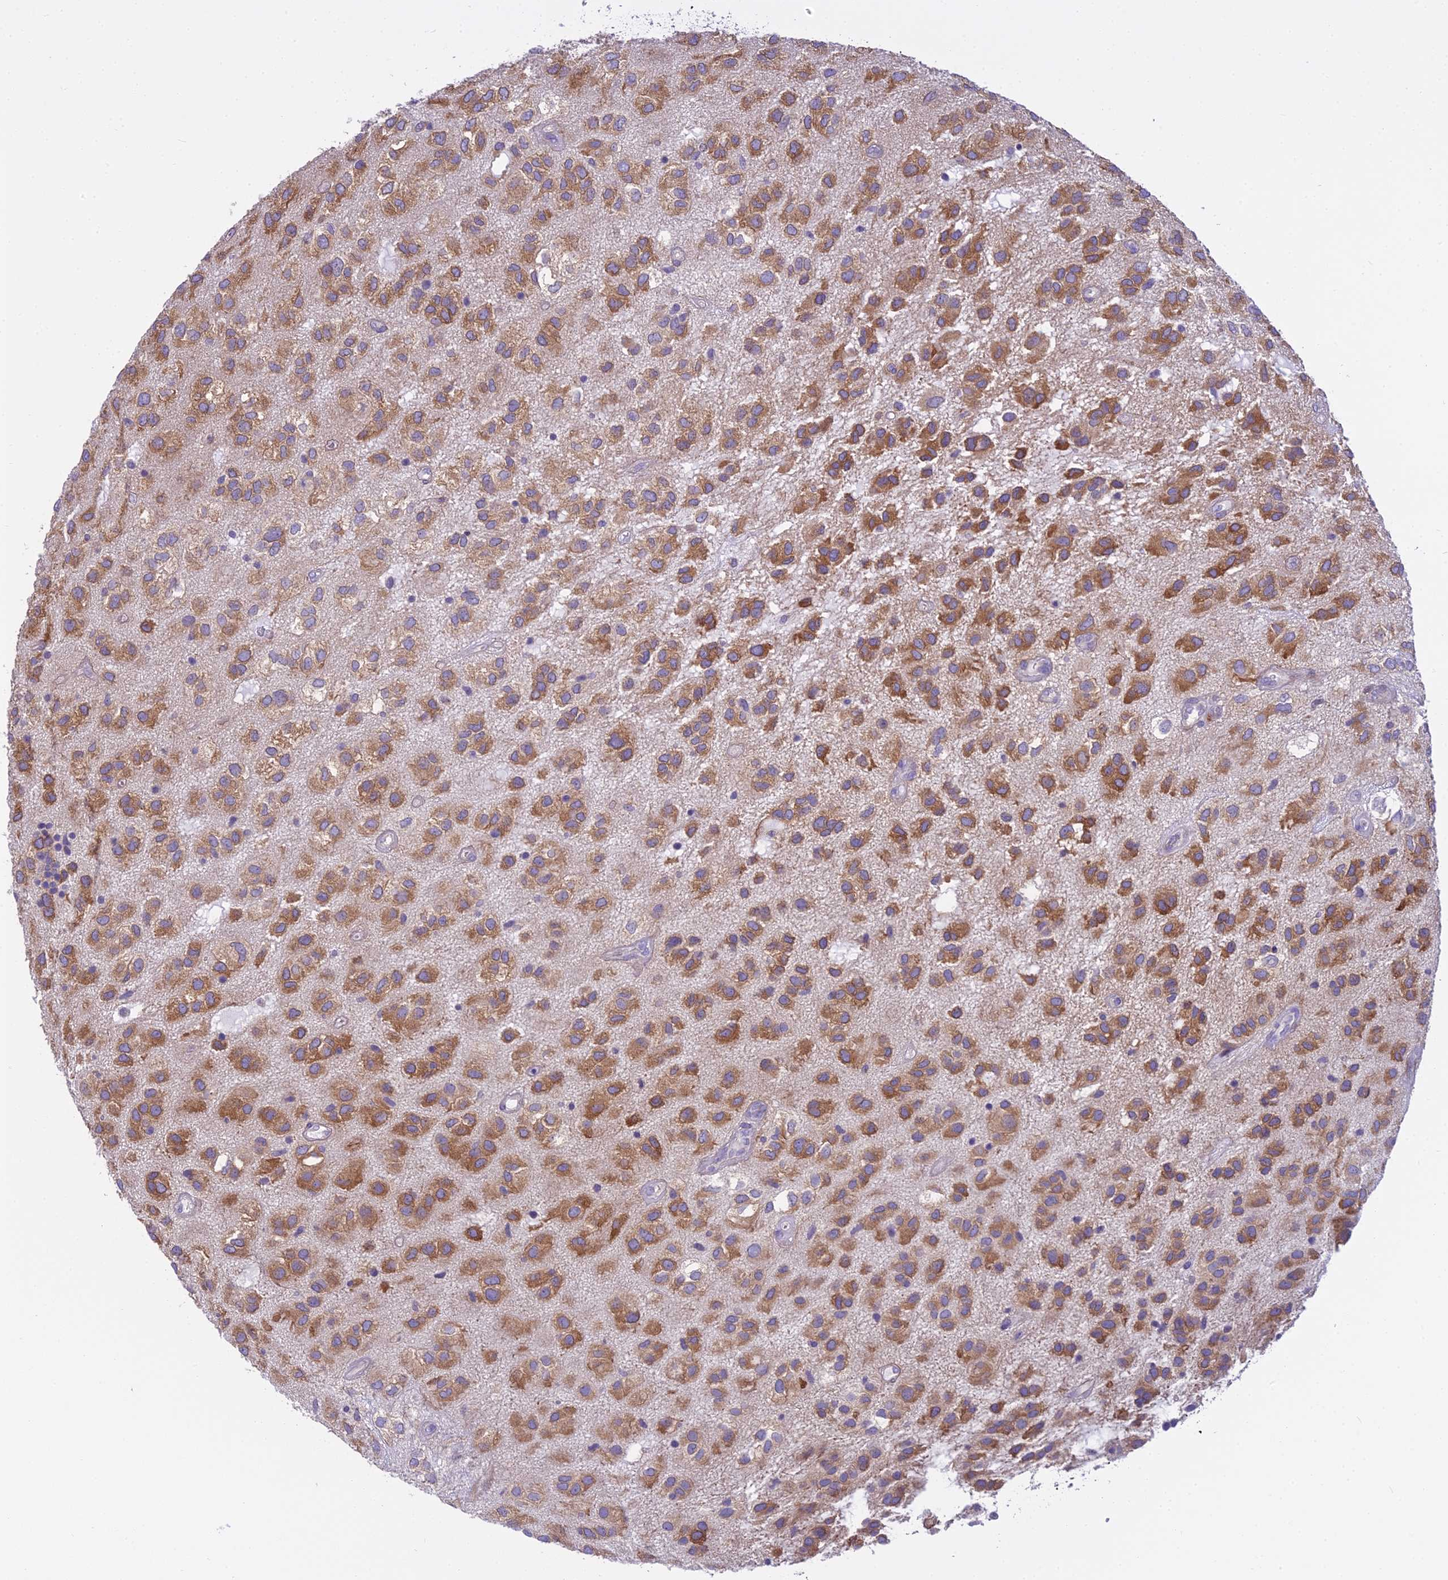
{"staining": {"intensity": "moderate", "quantity": ">75%", "location": "cytoplasmic/membranous"}, "tissue": "glioma", "cell_type": "Tumor cells", "image_type": "cancer", "snomed": [{"axis": "morphology", "description": "Glioma, malignant, Low grade"}, {"axis": "topography", "description": "Brain"}], "caption": "The micrograph demonstrates a brown stain indicating the presence of a protein in the cytoplasmic/membranous of tumor cells in malignant low-grade glioma.", "gene": "PCDHB14", "patient": {"sex": "male", "age": 66}}